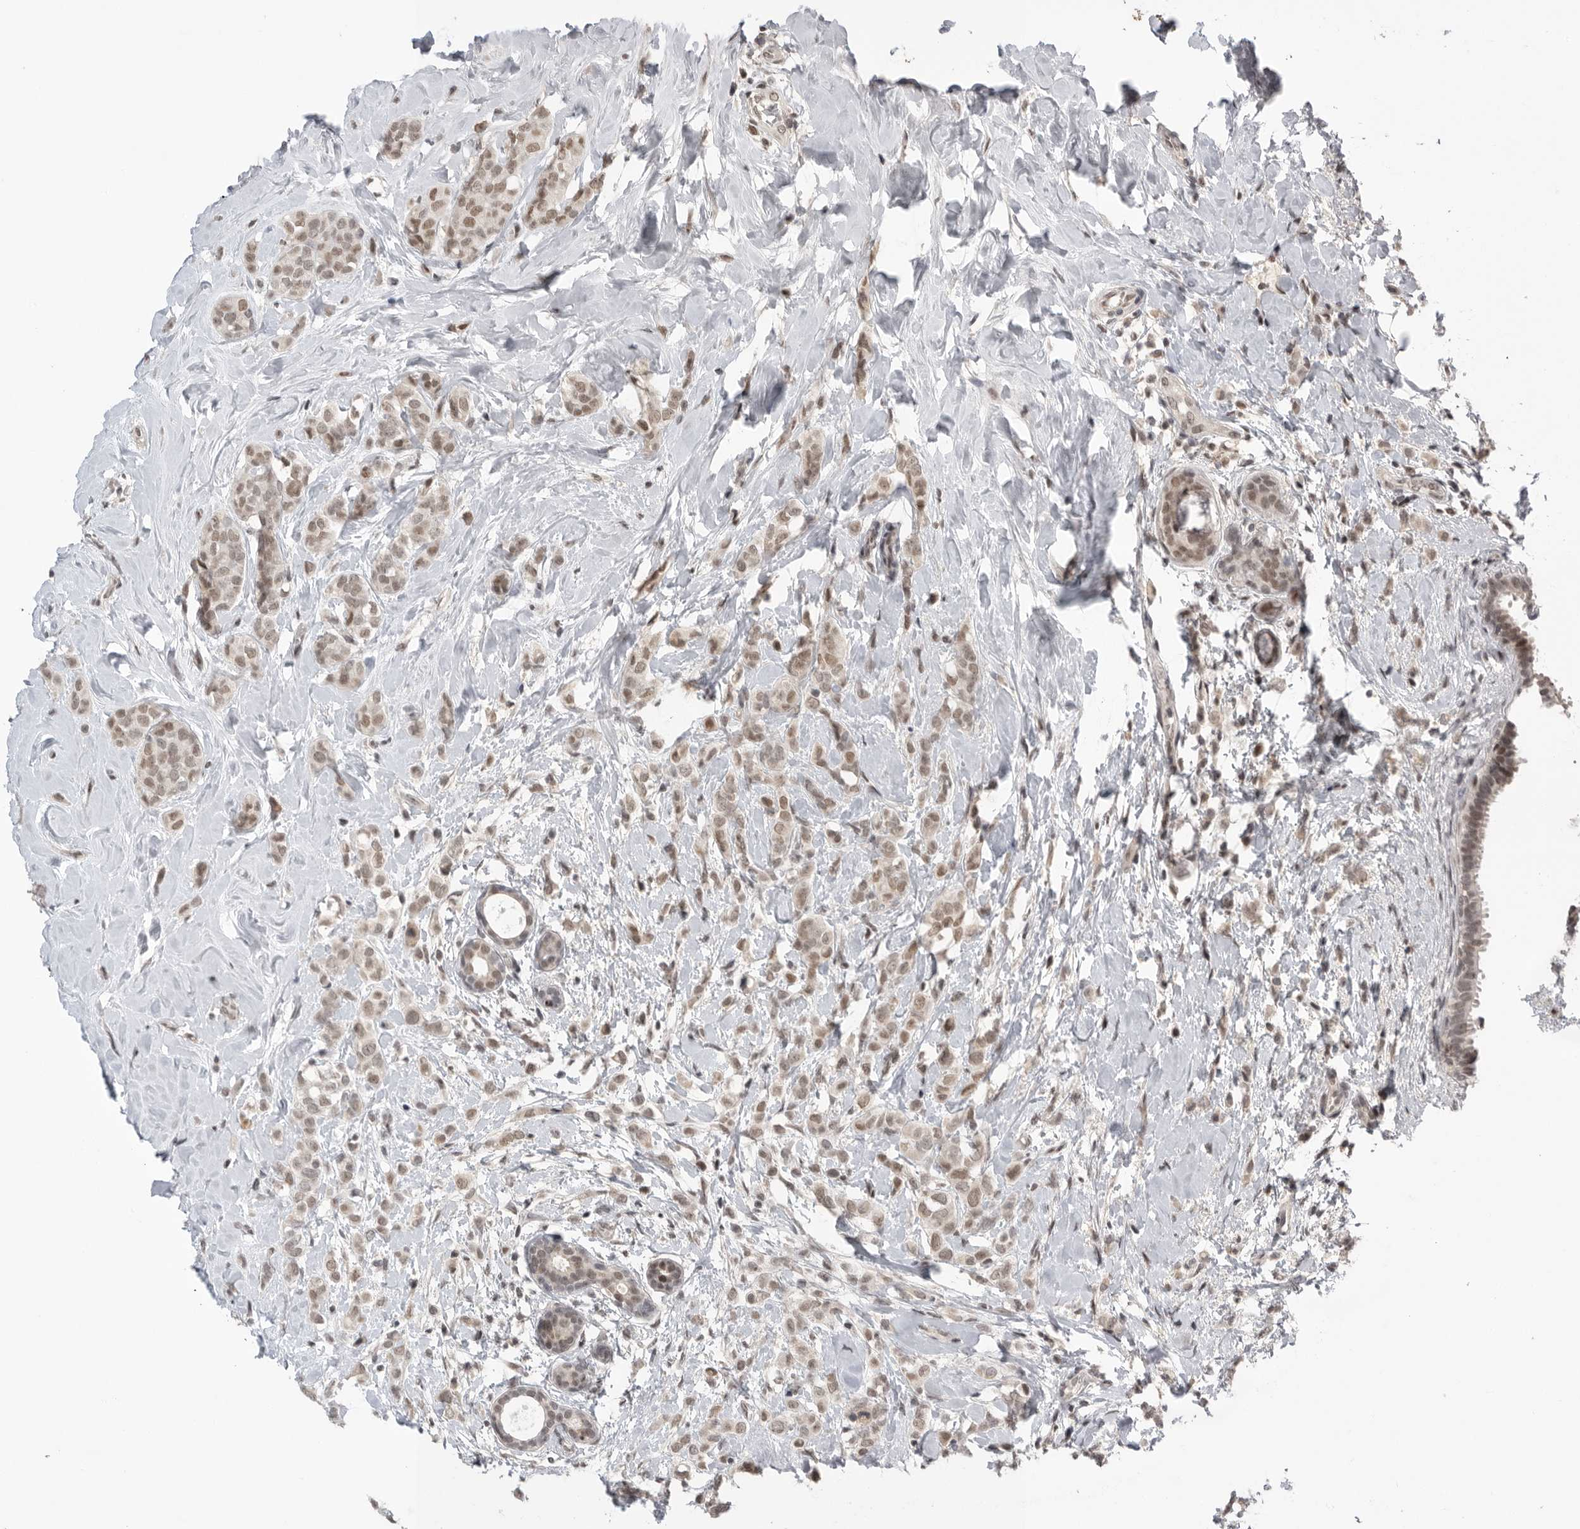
{"staining": {"intensity": "weak", "quantity": ">75%", "location": "nuclear"}, "tissue": "breast cancer", "cell_type": "Tumor cells", "image_type": "cancer", "snomed": [{"axis": "morphology", "description": "Lobular carcinoma"}, {"axis": "topography", "description": "Breast"}], "caption": "A low amount of weak nuclear positivity is present in approximately >75% of tumor cells in breast lobular carcinoma tissue. (IHC, brightfield microscopy, high magnification).", "gene": "POU5F1", "patient": {"sex": "female", "age": 47}}